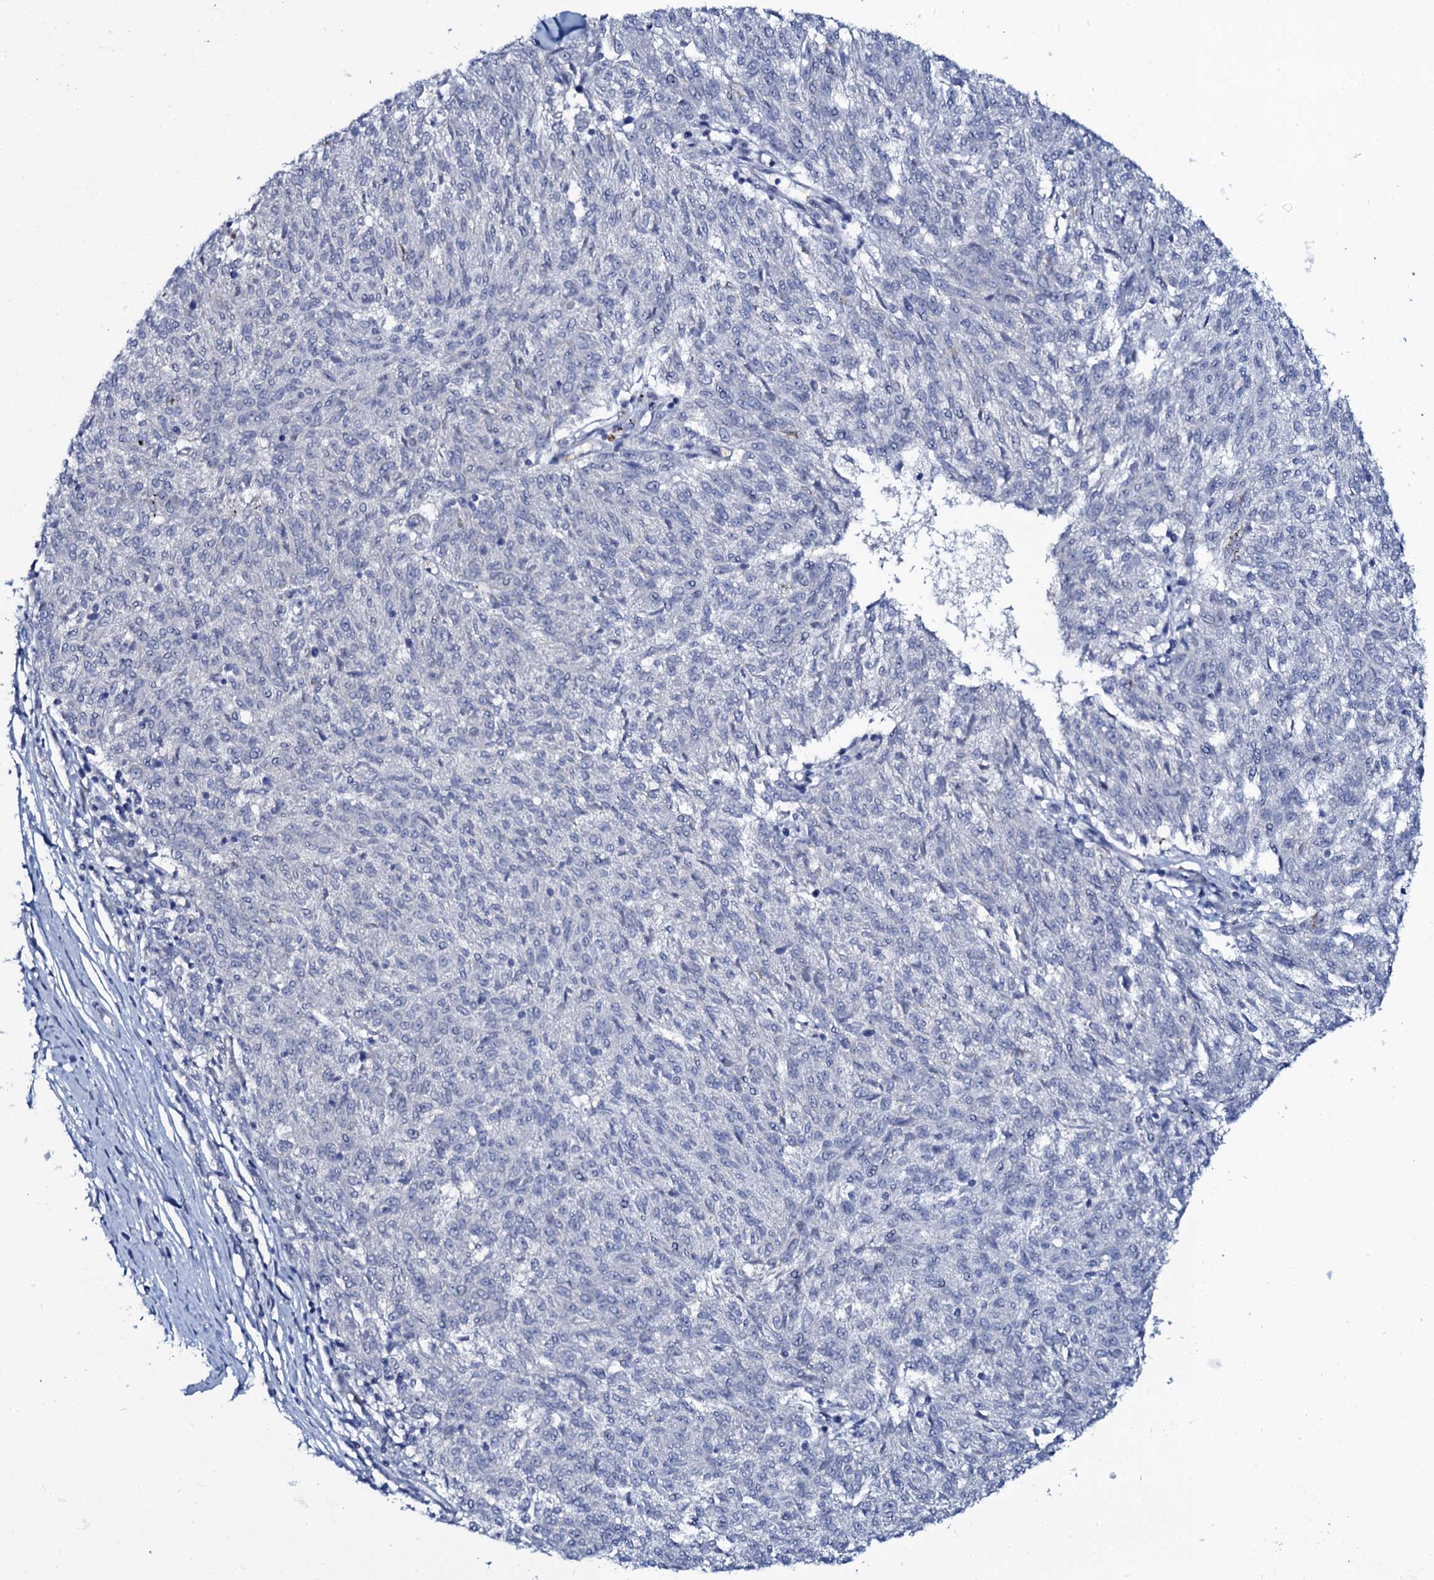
{"staining": {"intensity": "negative", "quantity": "none", "location": "none"}, "tissue": "melanoma", "cell_type": "Tumor cells", "image_type": "cancer", "snomed": [{"axis": "morphology", "description": "Malignant melanoma, NOS"}, {"axis": "topography", "description": "Skin"}], "caption": "There is no significant positivity in tumor cells of melanoma.", "gene": "C10orf88", "patient": {"sex": "female", "age": 72}}